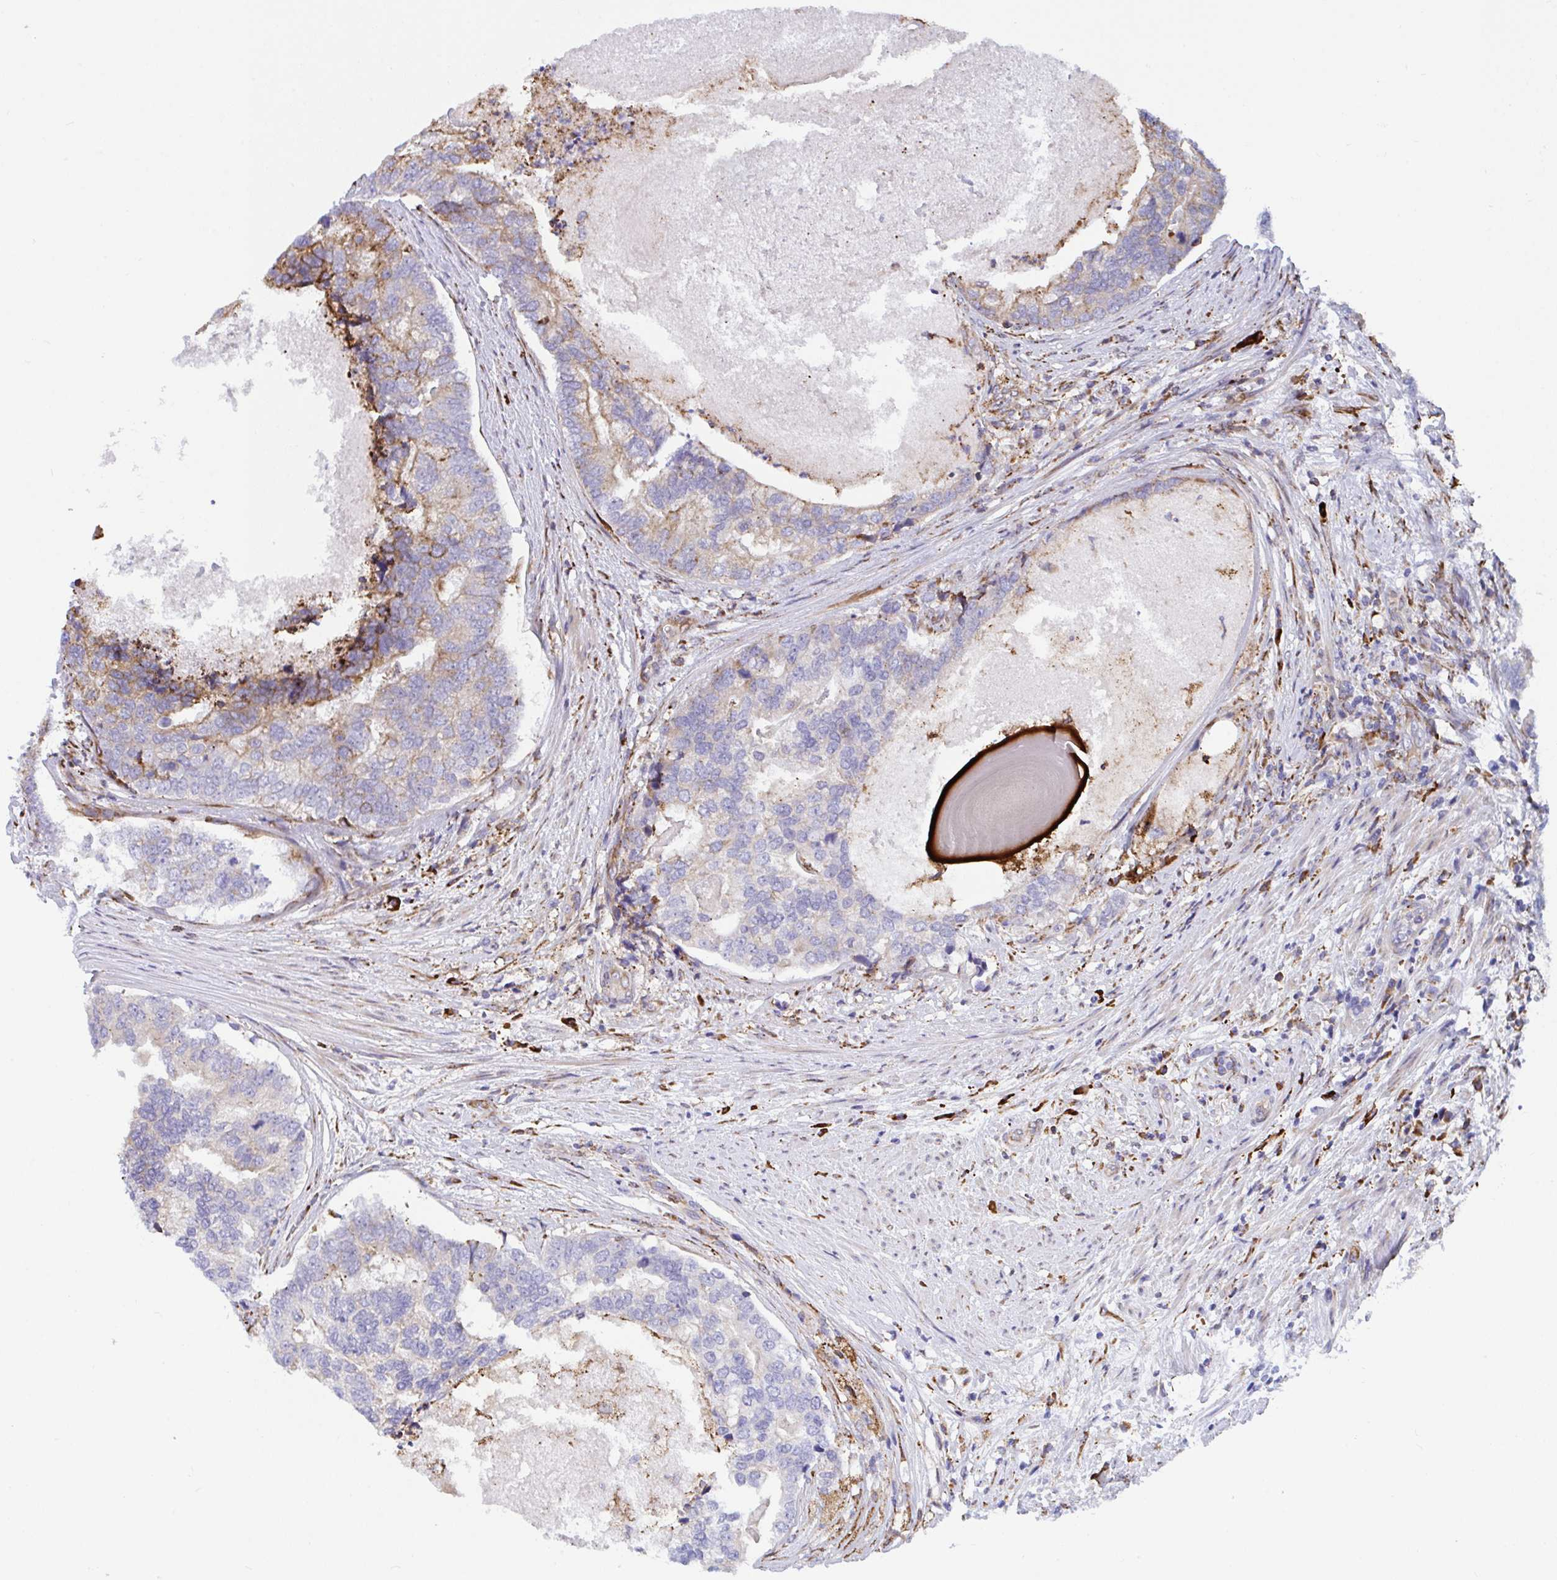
{"staining": {"intensity": "moderate", "quantity": "<25%", "location": "cytoplasmic/membranous"}, "tissue": "prostate cancer", "cell_type": "Tumor cells", "image_type": "cancer", "snomed": [{"axis": "morphology", "description": "Adenocarcinoma, High grade"}, {"axis": "topography", "description": "Prostate"}], "caption": "A brown stain shows moderate cytoplasmic/membranous staining of a protein in prostate high-grade adenocarcinoma tumor cells.", "gene": "PEAK3", "patient": {"sex": "male", "age": 68}}